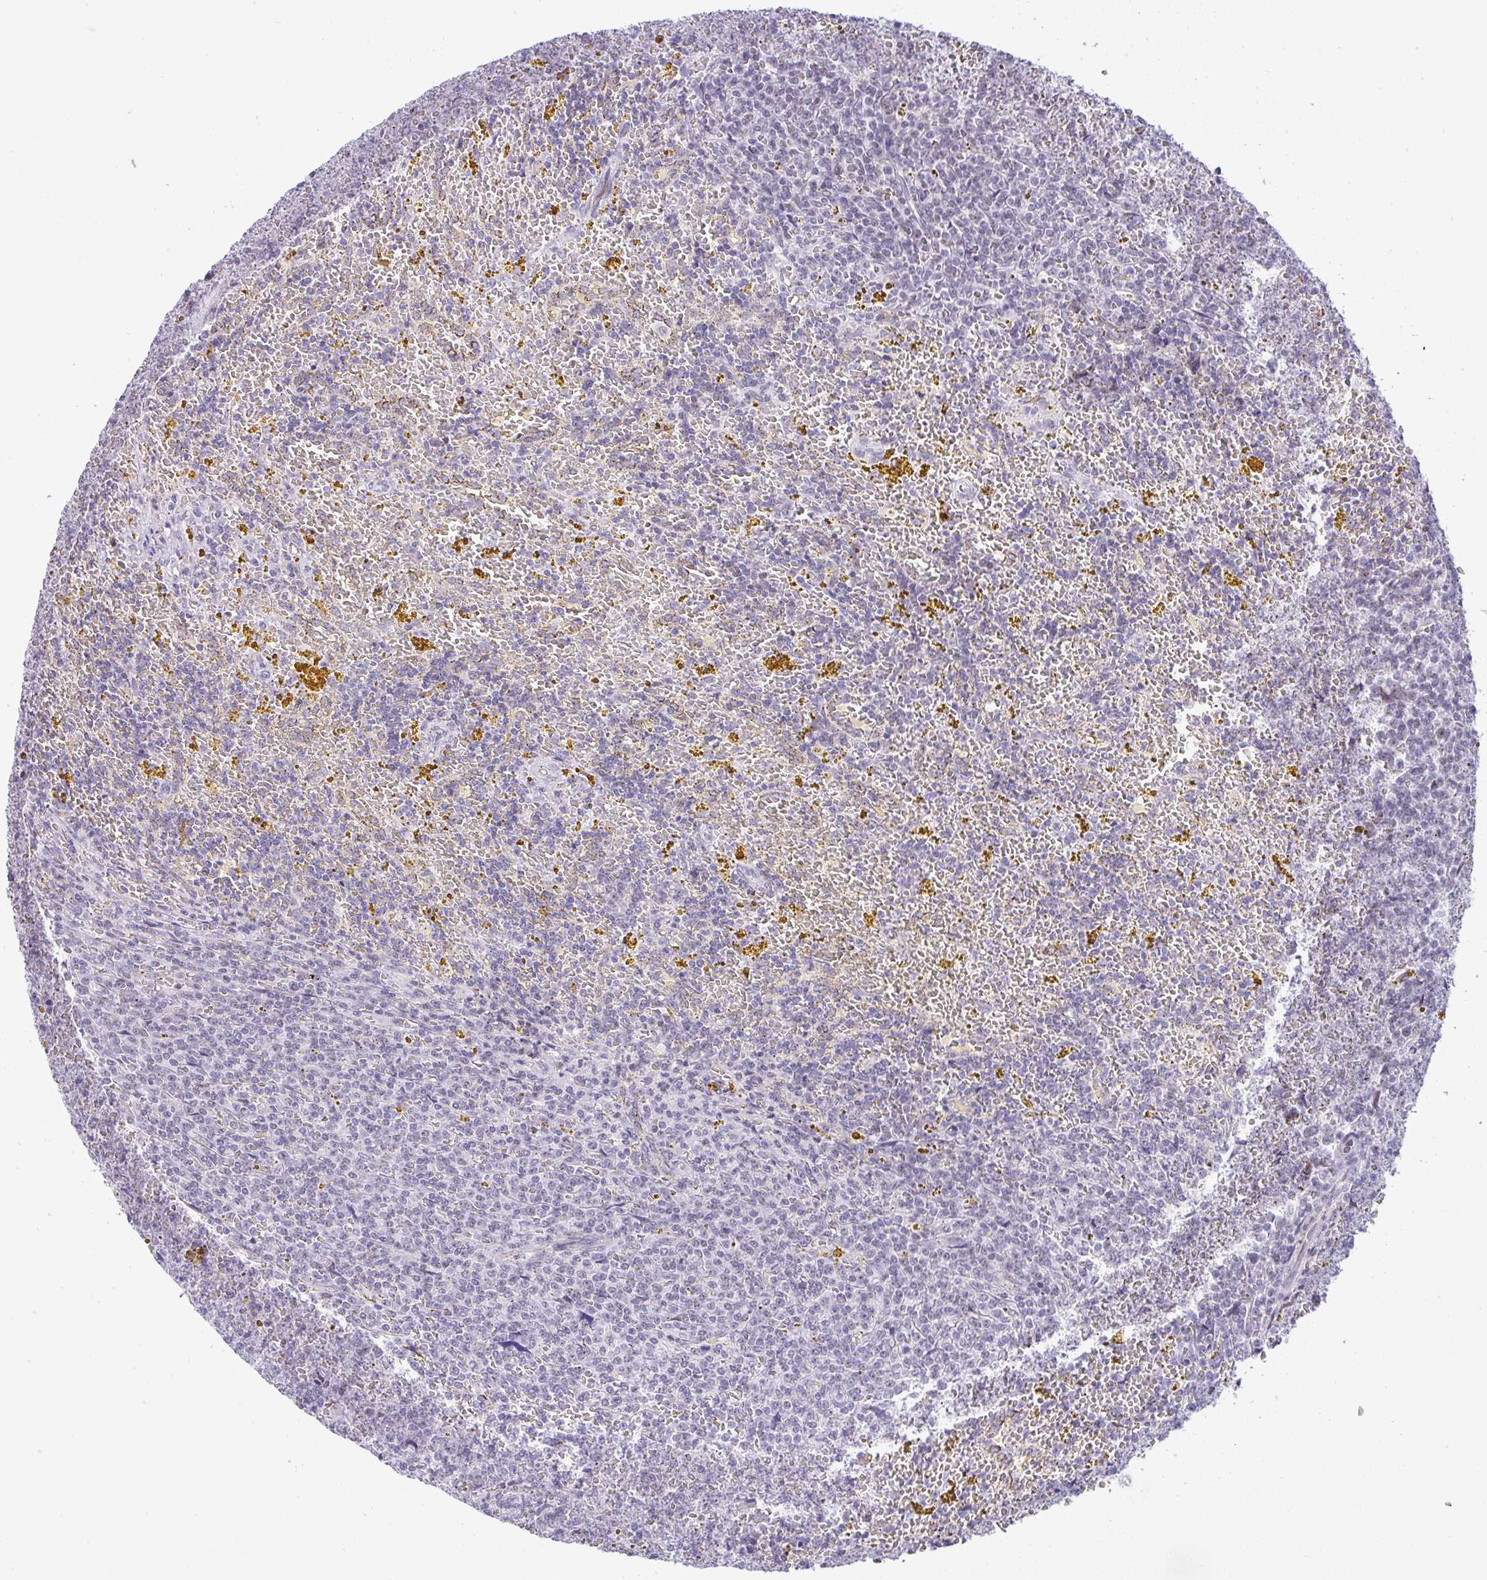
{"staining": {"intensity": "negative", "quantity": "none", "location": "none"}, "tissue": "lymphoma", "cell_type": "Tumor cells", "image_type": "cancer", "snomed": [{"axis": "morphology", "description": "Malignant lymphoma, non-Hodgkin's type, Low grade"}, {"axis": "topography", "description": "Spleen"}, {"axis": "topography", "description": "Lymph node"}], "caption": "Human lymphoma stained for a protein using immunohistochemistry demonstrates no staining in tumor cells.", "gene": "FAM177A1", "patient": {"sex": "female", "age": 66}}